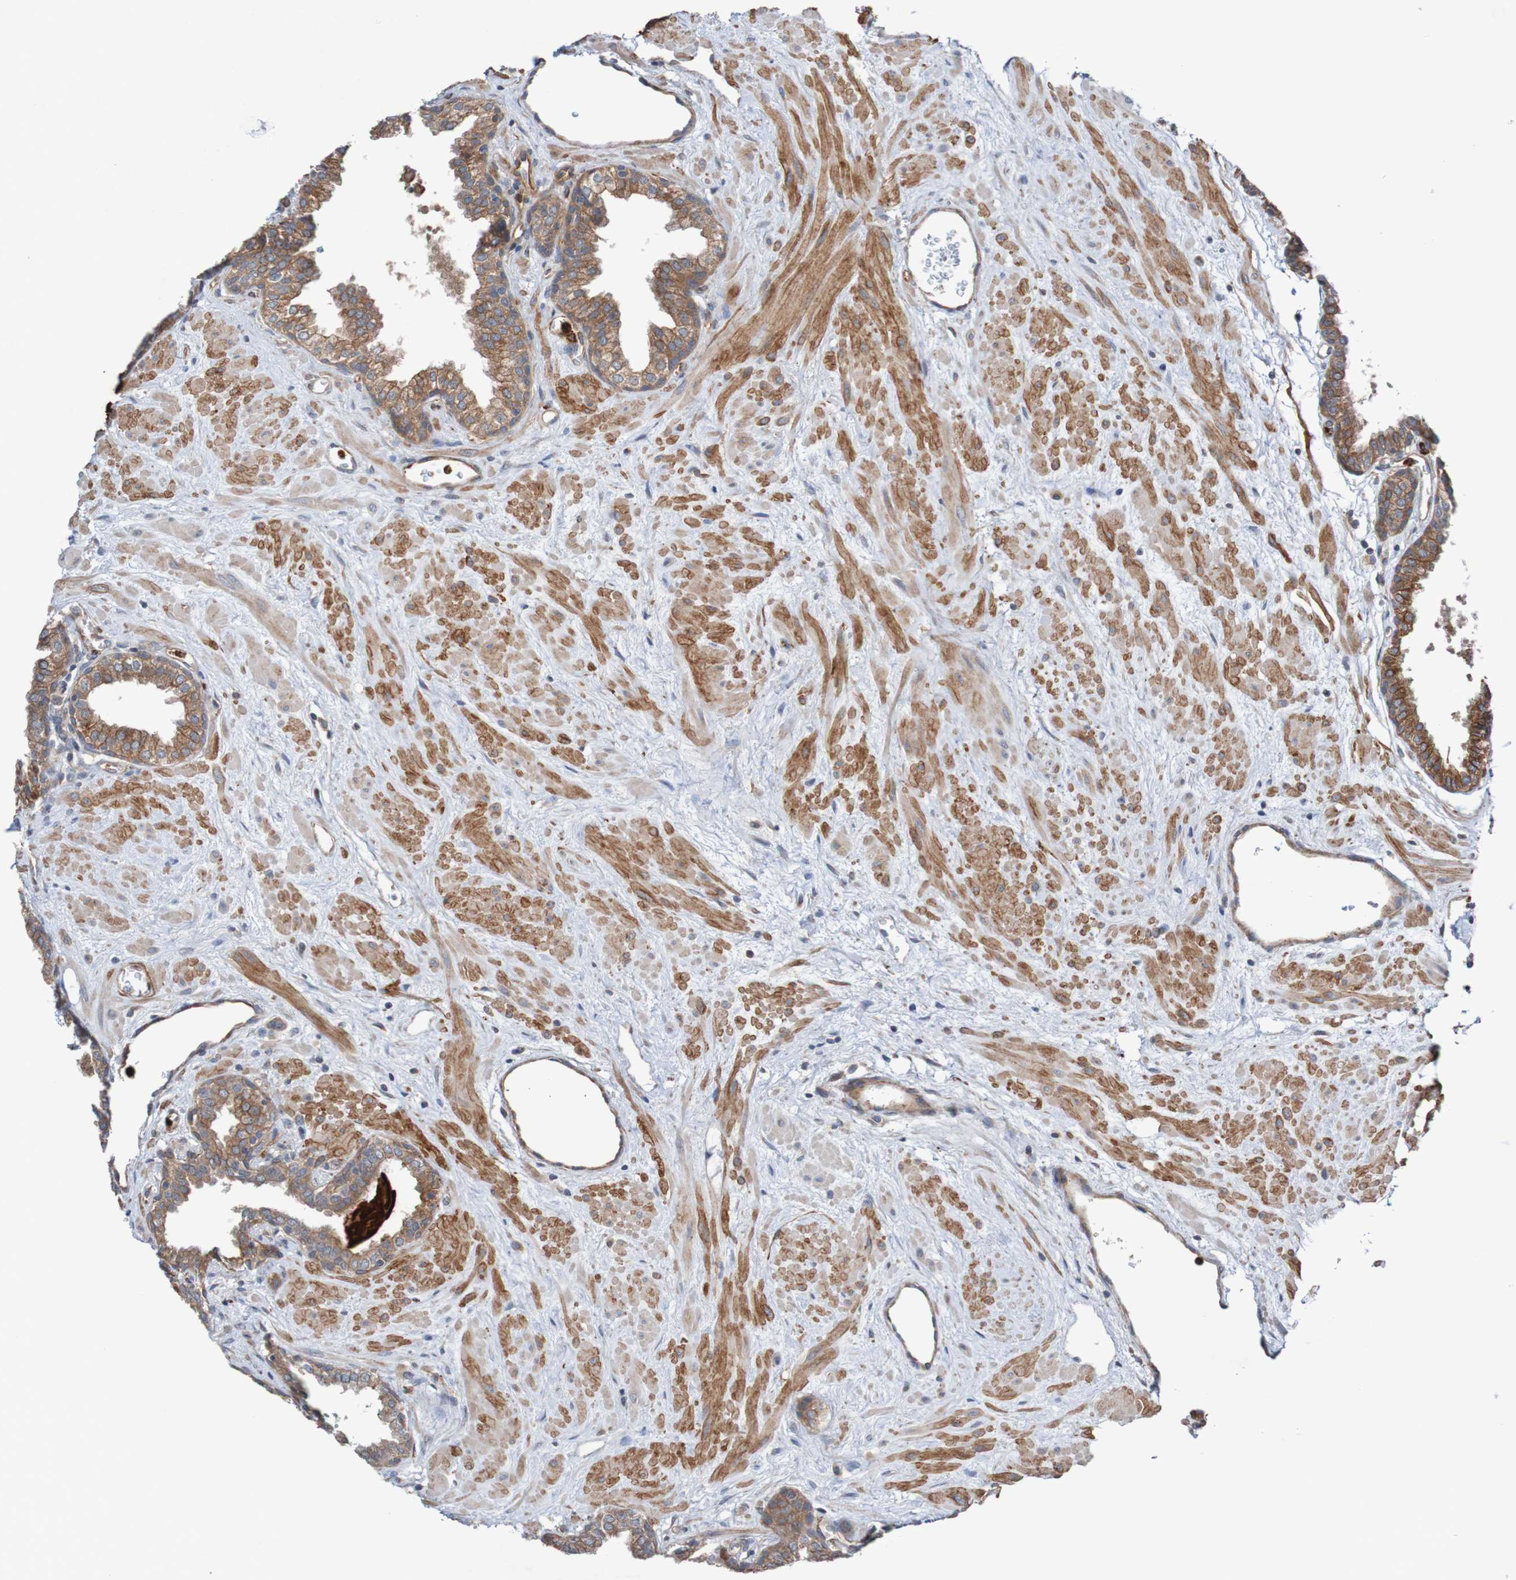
{"staining": {"intensity": "moderate", "quantity": ">75%", "location": "cytoplasmic/membranous"}, "tissue": "prostate", "cell_type": "Glandular cells", "image_type": "normal", "snomed": [{"axis": "morphology", "description": "Normal tissue, NOS"}, {"axis": "topography", "description": "Prostate"}], "caption": "Glandular cells exhibit medium levels of moderate cytoplasmic/membranous expression in approximately >75% of cells in normal human prostate. (DAB (3,3'-diaminobenzidine) = brown stain, brightfield microscopy at high magnification).", "gene": "ST8SIA6", "patient": {"sex": "male", "age": 51}}